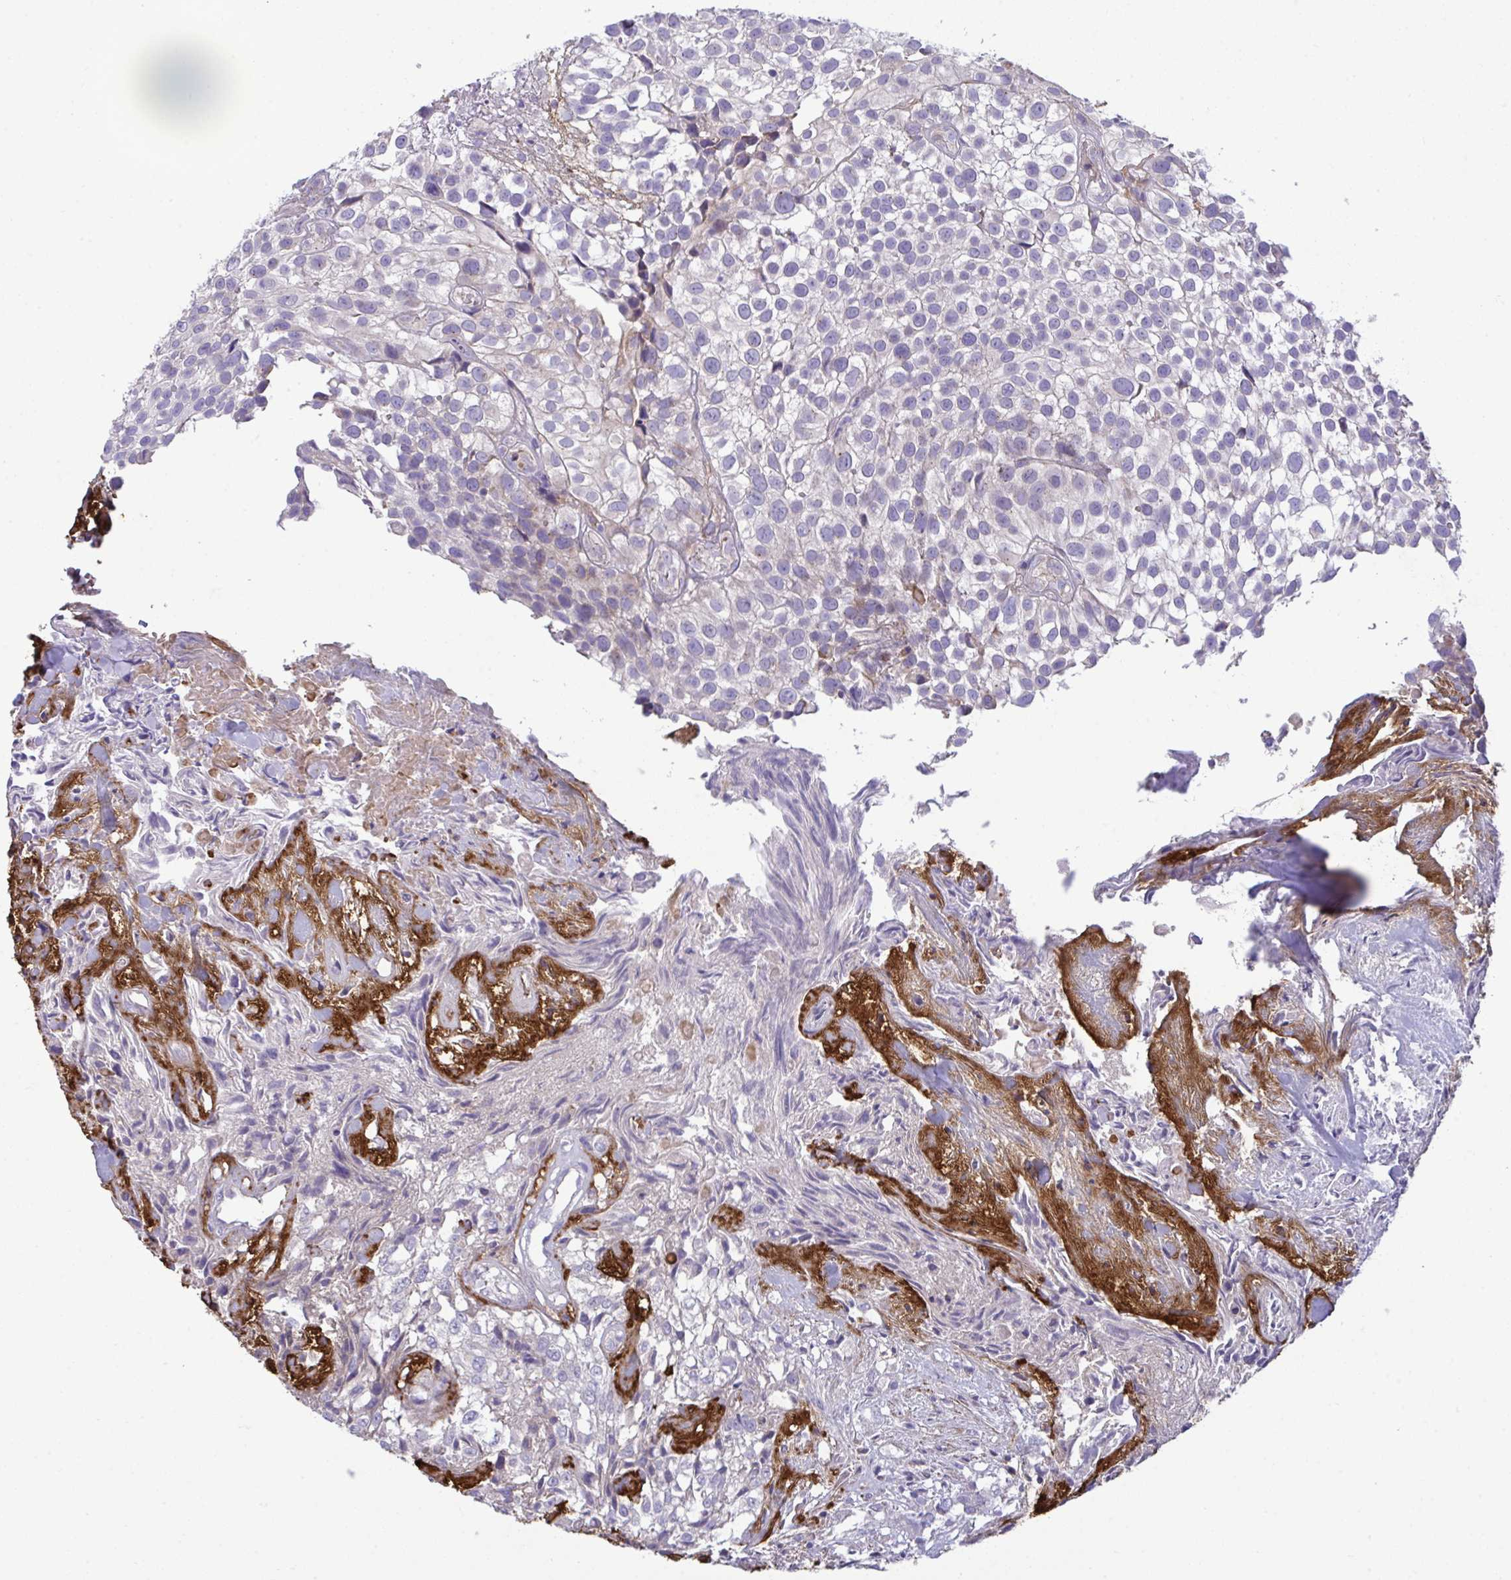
{"staining": {"intensity": "negative", "quantity": "none", "location": "none"}, "tissue": "urothelial cancer", "cell_type": "Tumor cells", "image_type": "cancer", "snomed": [{"axis": "morphology", "description": "Urothelial carcinoma, High grade"}, {"axis": "topography", "description": "Urinary bladder"}], "caption": "Immunohistochemistry (IHC) histopathology image of urothelial cancer stained for a protein (brown), which demonstrates no expression in tumor cells. The staining is performed using DAB brown chromogen with nuclei counter-stained in using hematoxylin.", "gene": "PIGZ", "patient": {"sex": "male", "age": 56}}